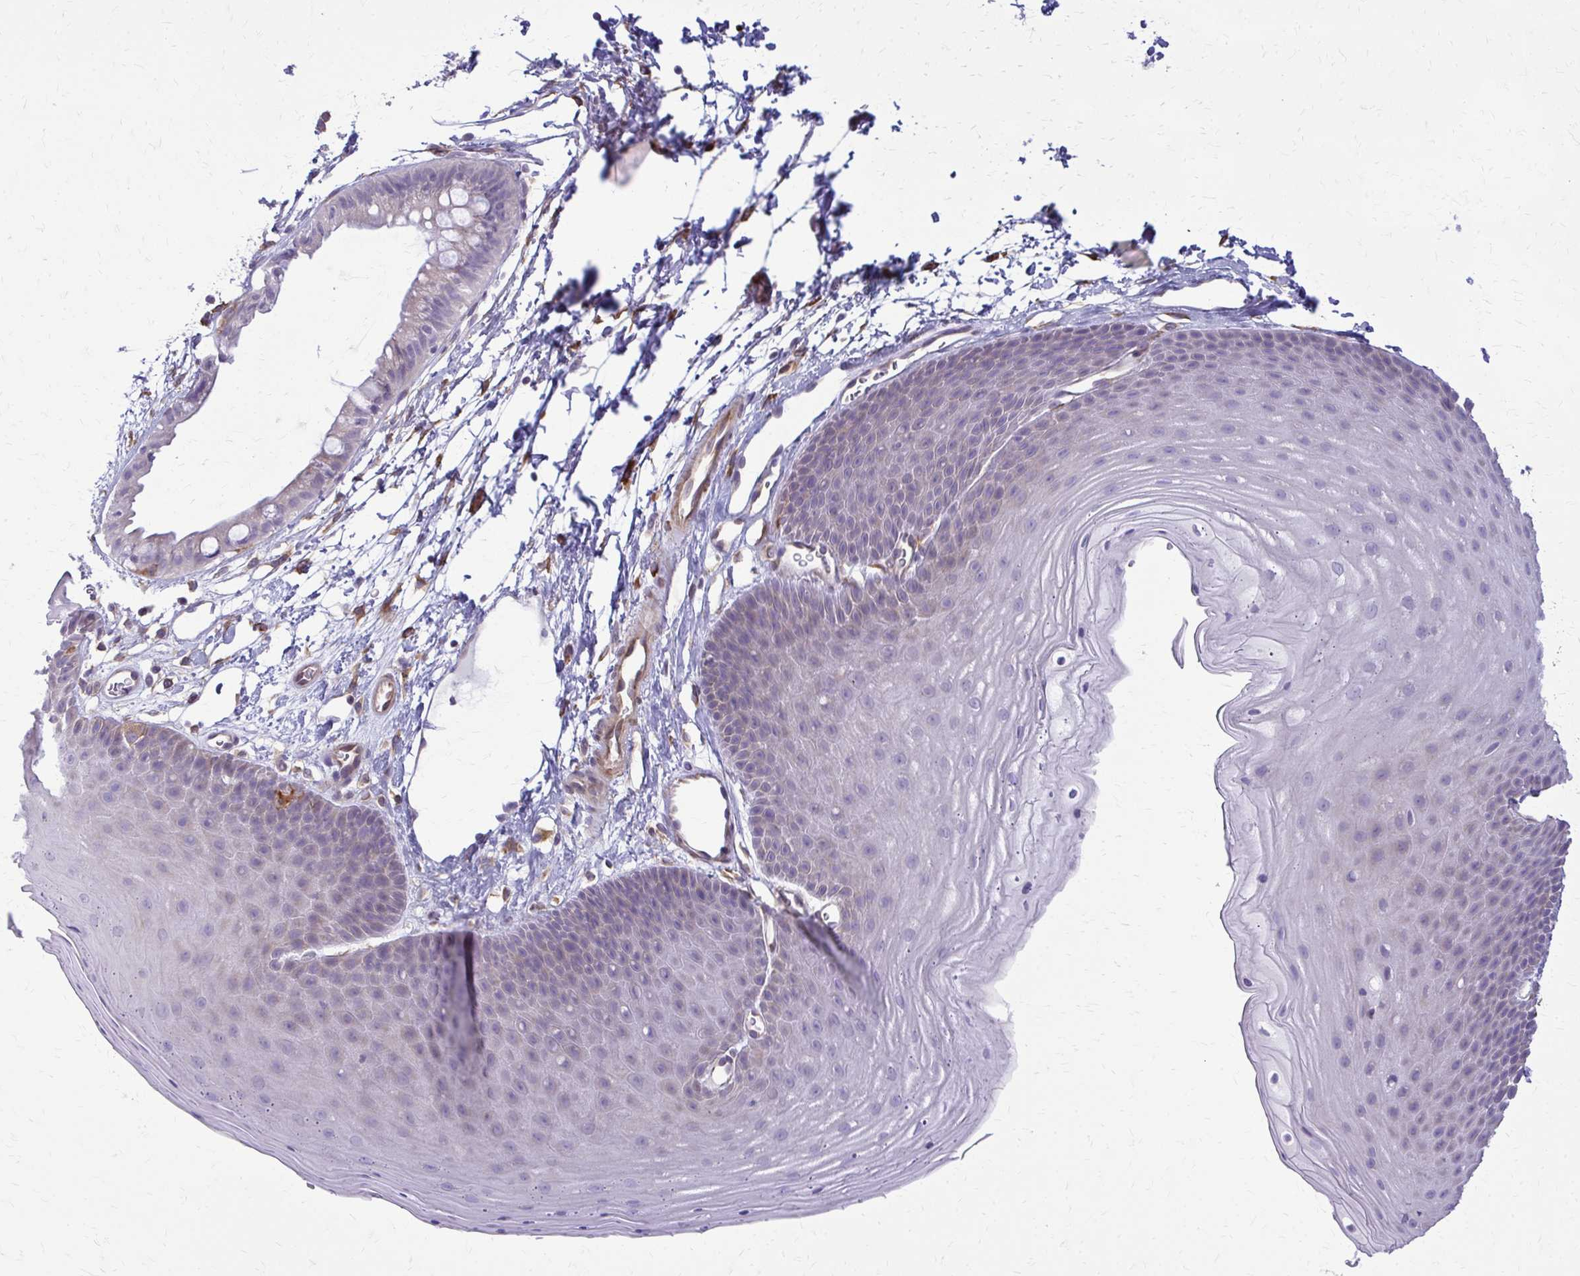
{"staining": {"intensity": "moderate", "quantity": "<25%", "location": "cytoplasmic/membranous"}, "tissue": "skin", "cell_type": "Epidermal cells", "image_type": "normal", "snomed": [{"axis": "morphology", "description": "Normal tissue, NOS"}, {"axis": "topography", "description": "Anal"}], "caption": "Normal skin shows moderate cytoplasmic/membranous positivity in about <25% of epidermal cells.", "gene": "DEPP1", "patient": {"sex": "male", "age": 53}}